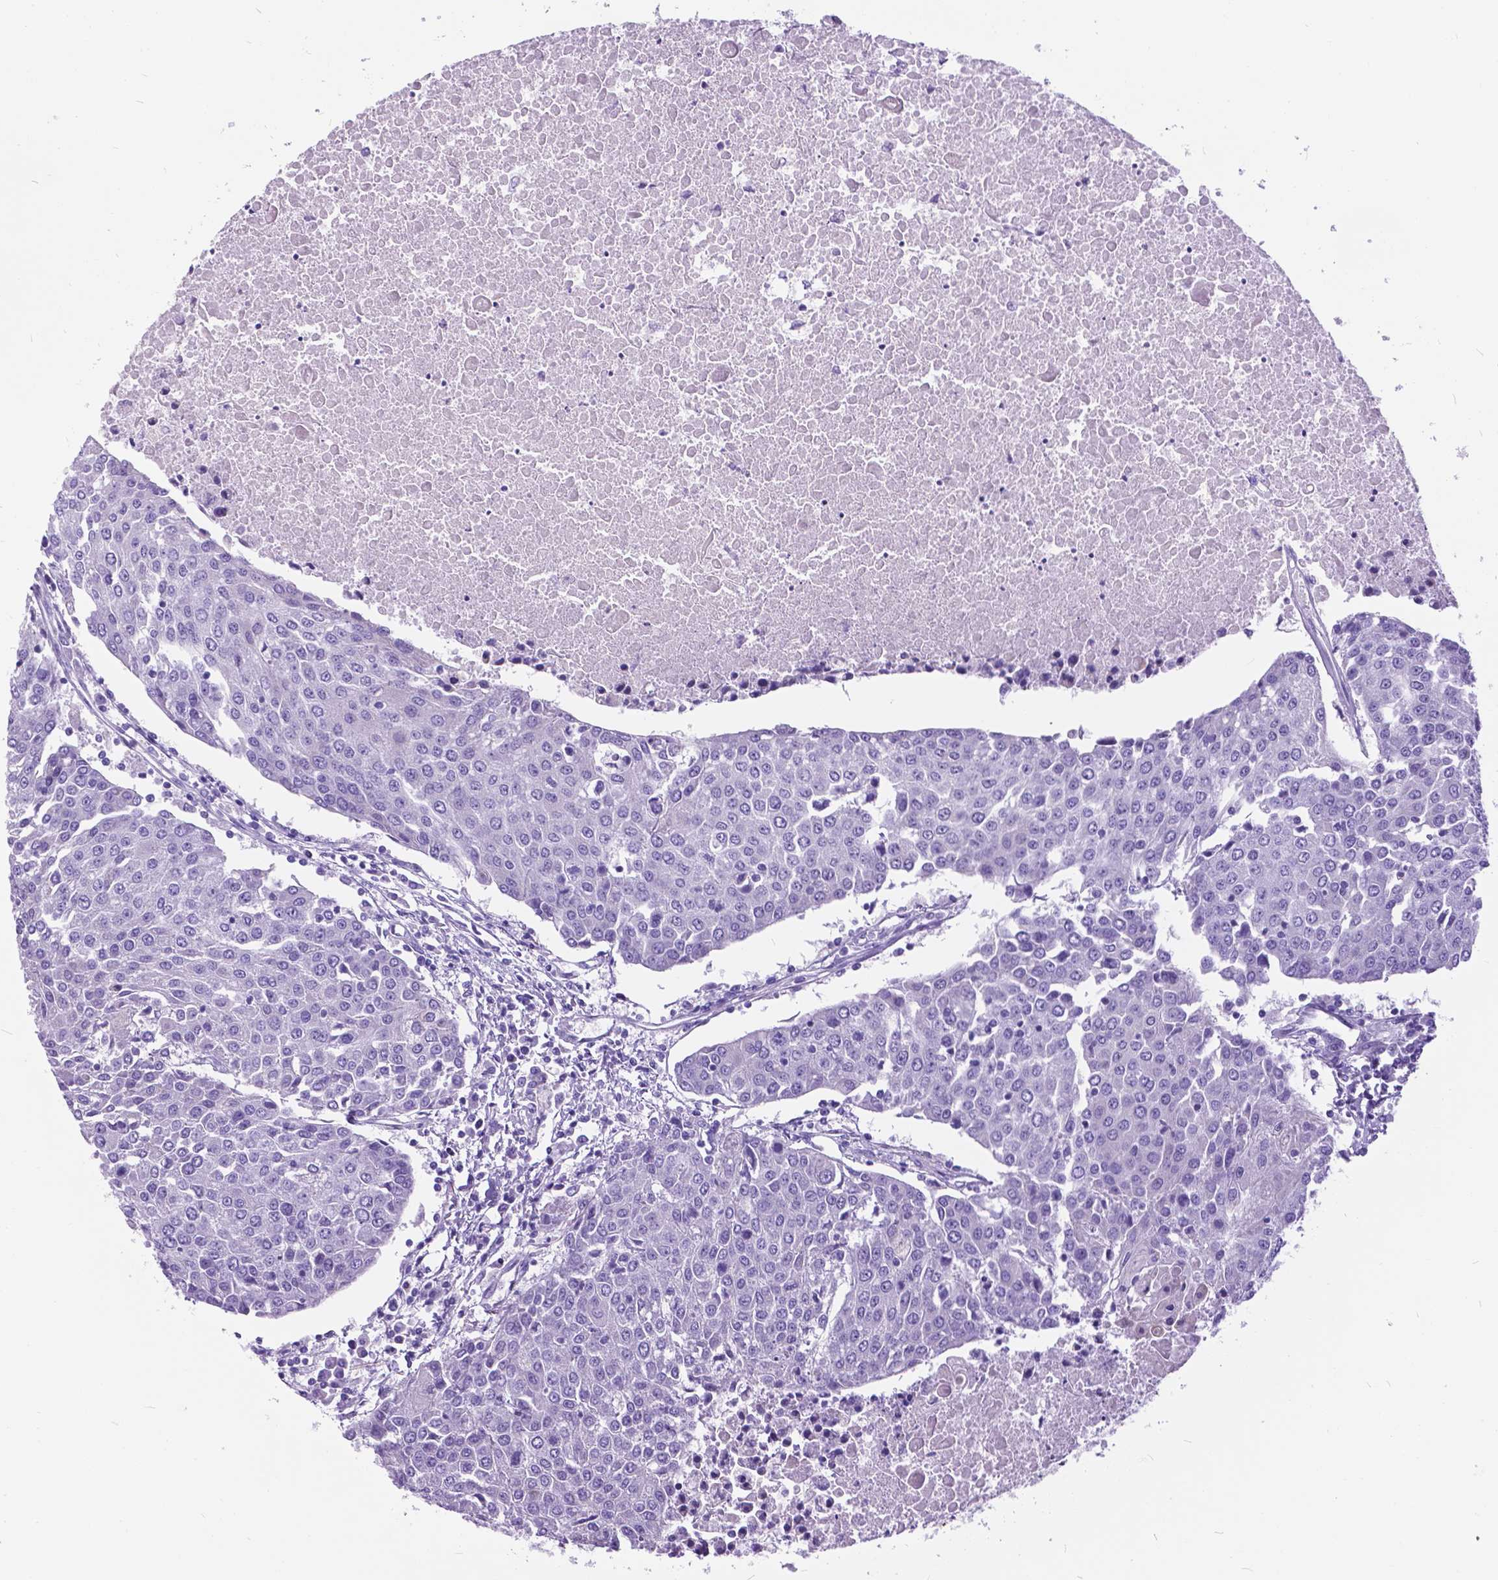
{"staining": {"intensity": "negative", "quantity": "none", "location": "none"}, "tissue": "urothelial cancer", "cell_type": "Tumor cells", "image_type": "cancer", "snomed": [{"axis": "morphology", "description": "Urothelial carcinoma, High grade"}, {"axis": "topography", "description": "Urinary bladder"}], "caption": "DAB (3,3'-diaminobenzidine) immunohistochemical staining of urothelial cancer exhibits no significant positivity in tumor cells.", "gene": "BSND", "patient": {"sex": "female", "age": 85}}